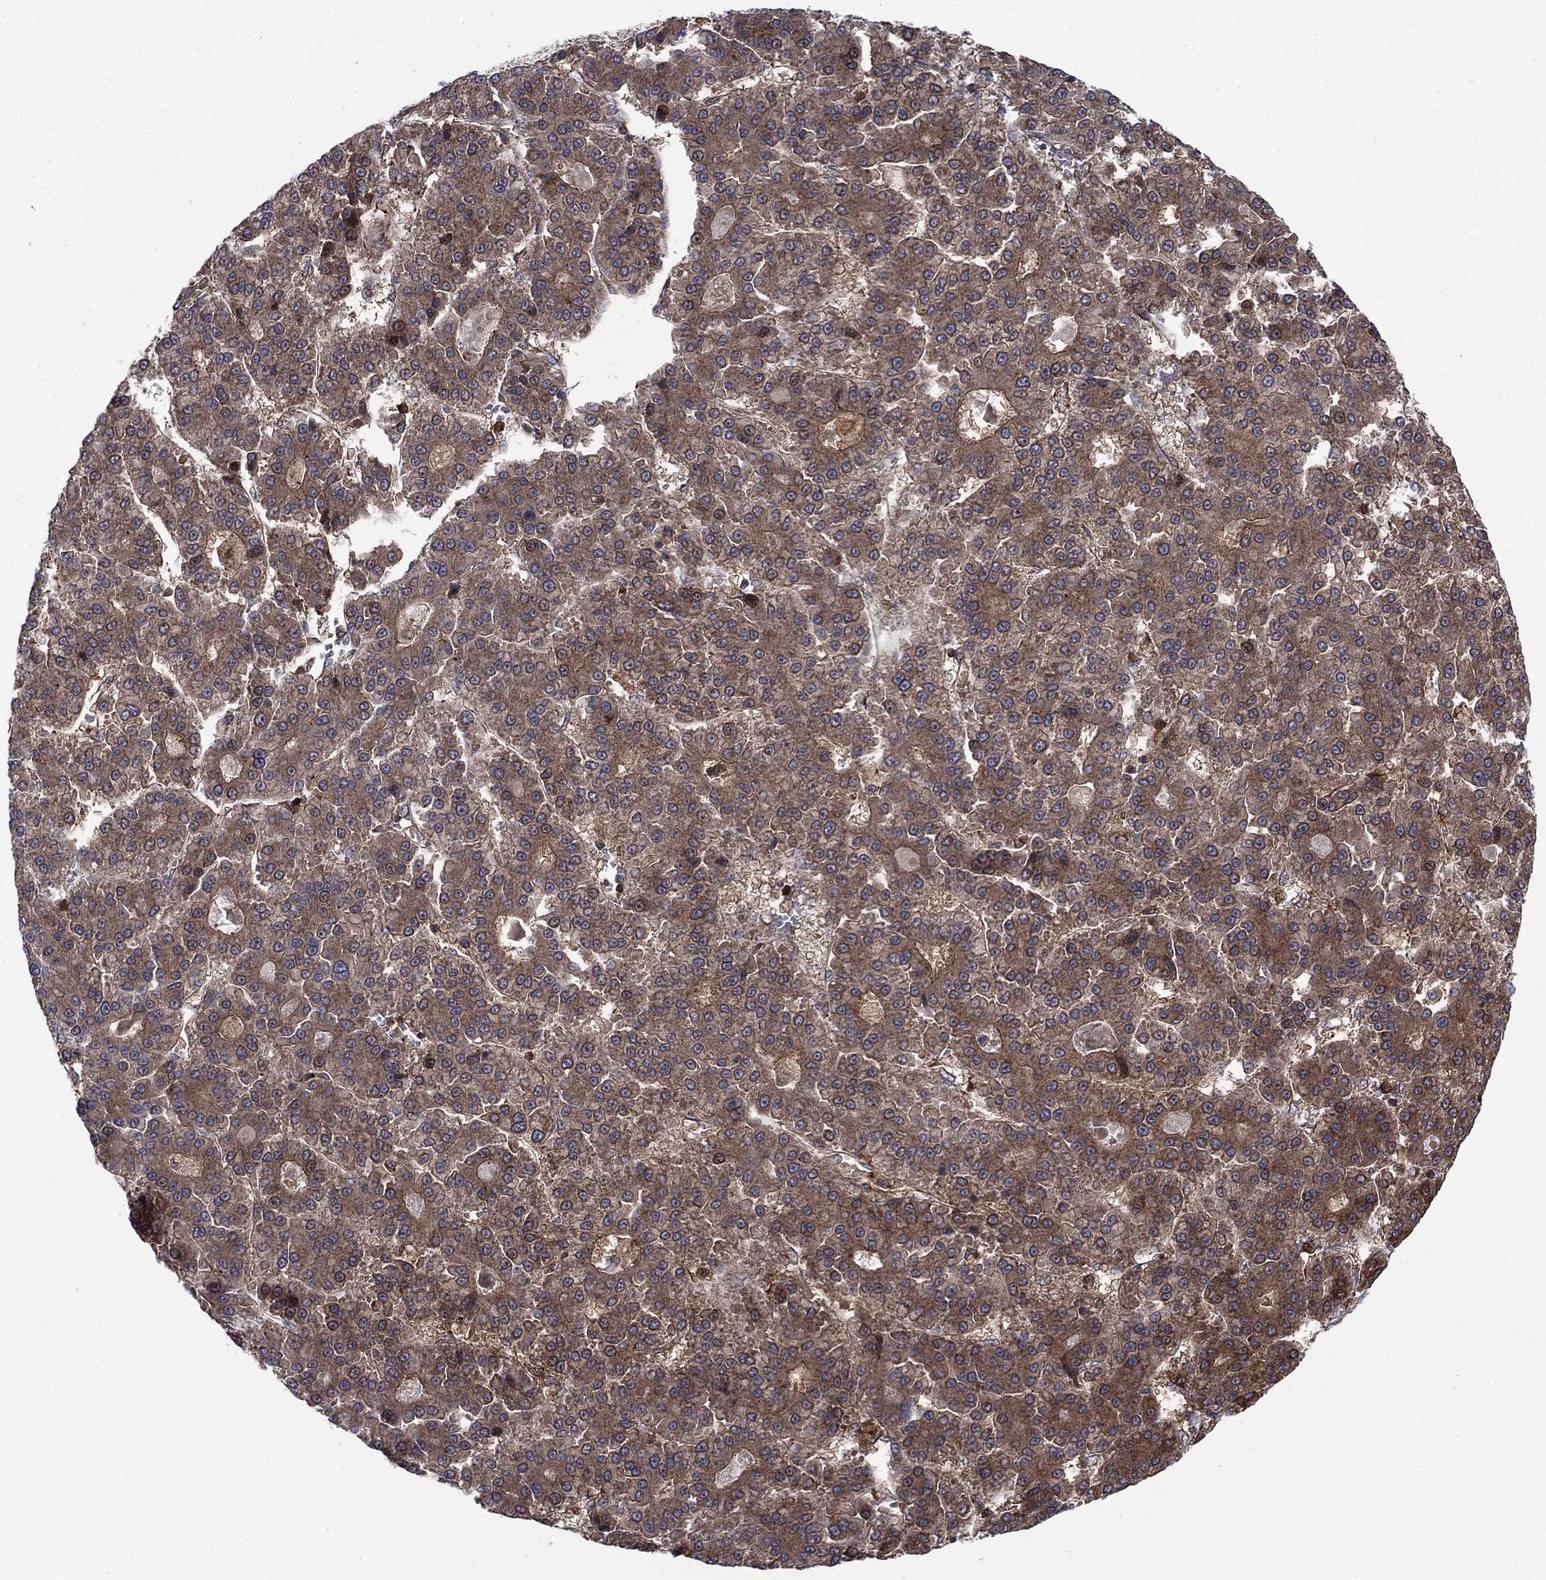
{"staining": {"intensity": "moderate", "quantity": "25%-75%", "location": "cytoplasmic/membranous"}, "tissue": "liver cancer", "cell_type": "Tumor cells", "image_type": "cancer", "snomed": [{"axis": "morphology", "description": "Carcinoma, Hepatocellular, NOS"}, {"axis": "topography", "description": "Liver"}], "caption": "A histopathology image of human liver cancer (hepatocellular carcinoma) stained for a protein exhibits moderate cytoplasmic/membranous brown staining in tumor cells.", "gene": "IFI35", "patient": {"sex": "male", "age": 70}}